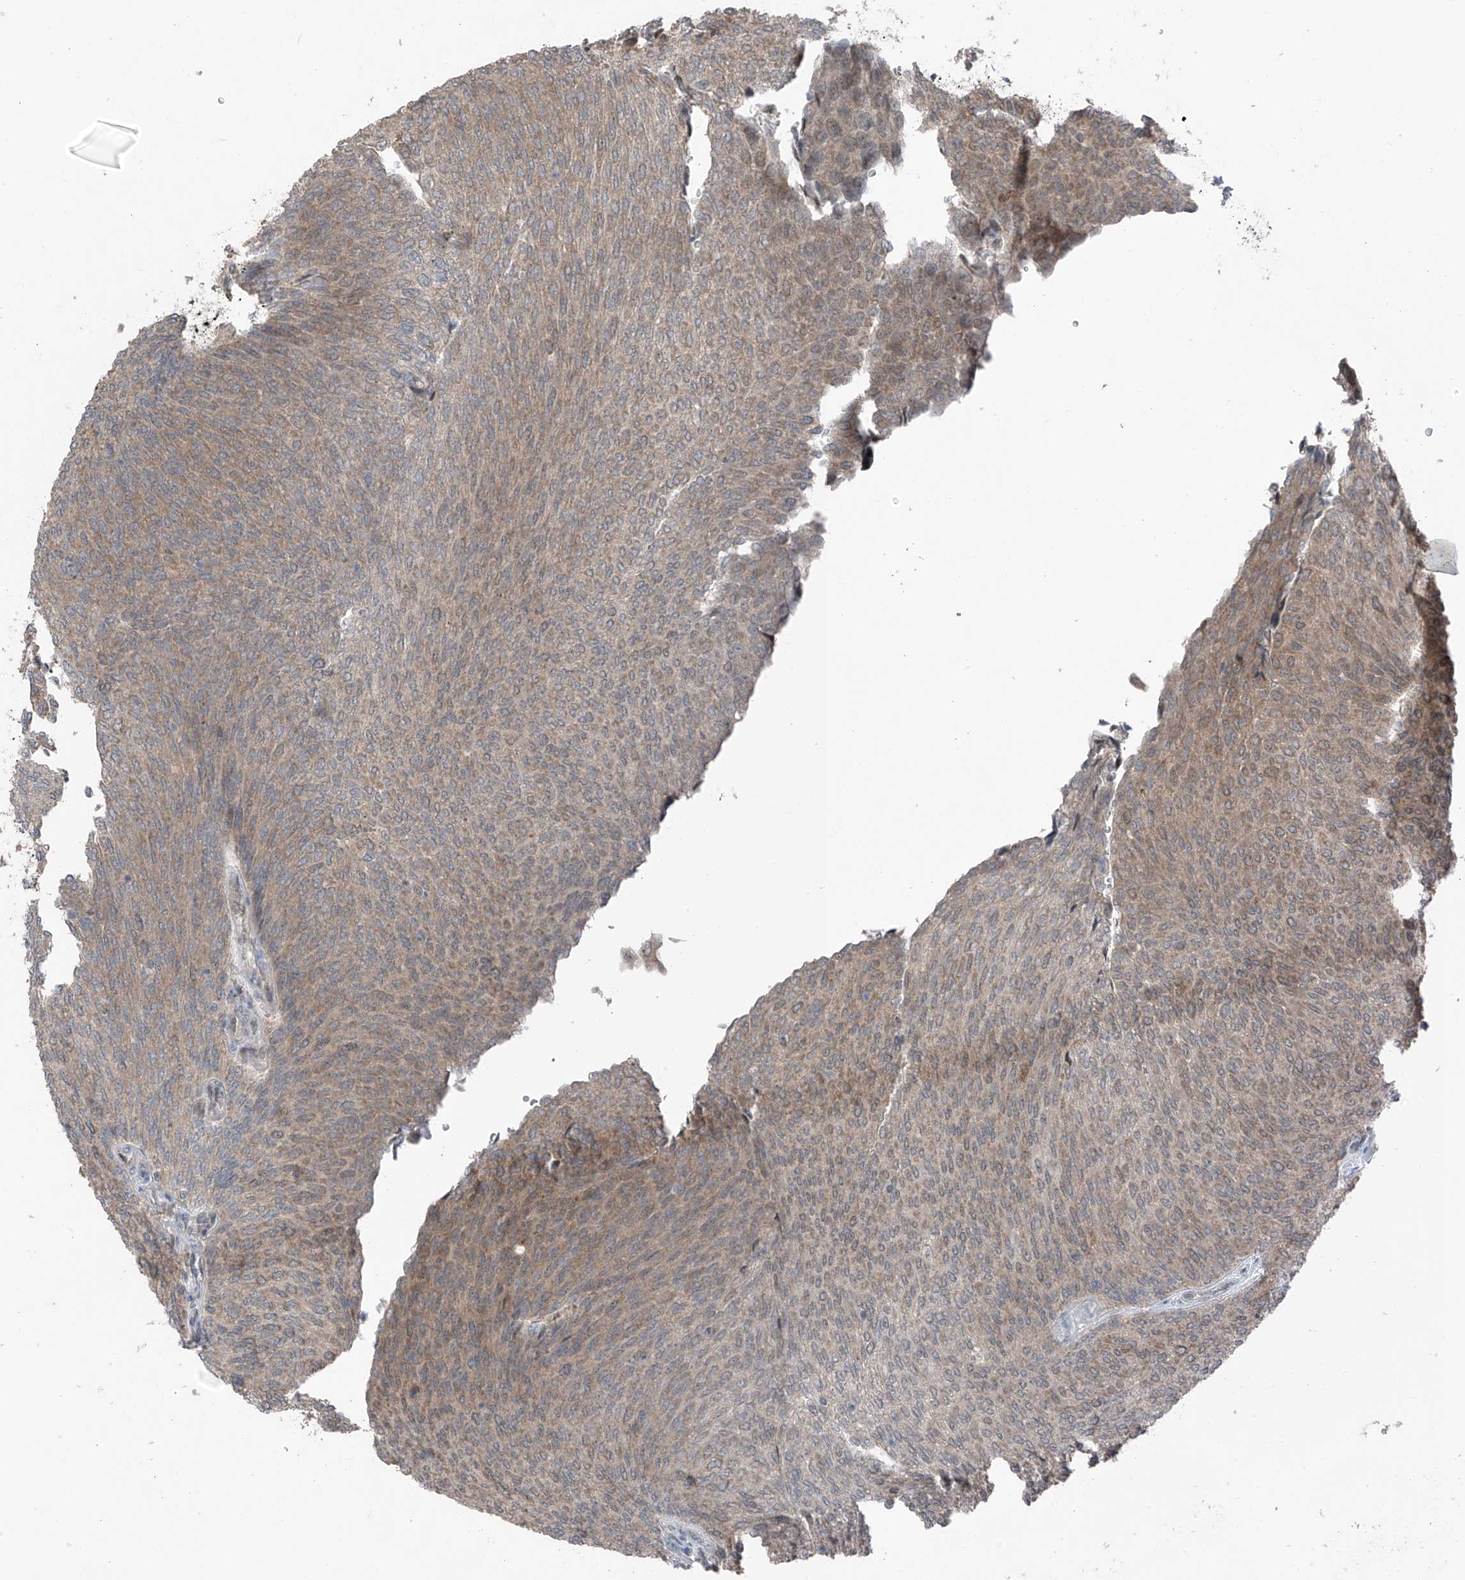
{"staining": {"intensity": "weak", "quantity": "25%-75%", "location": "cytoplasmic/membranous"}, "tissue": "urothelial cancer", "cell_type": "Tumor cells", "image_type": "cancer", "snomed": [{"axis": "morphology", "description": "Urothelial carcinoma, Low grade"}, {"axis": "topography", "description": "Urinary bladder"}], "caption": "An image of urothelial cancer stained for a protein displays weak cytoplasmic/membranous brown staining in tumor cells.", "gene": "TXNDC9", "patient": {"sex": "female", "age": 79}}